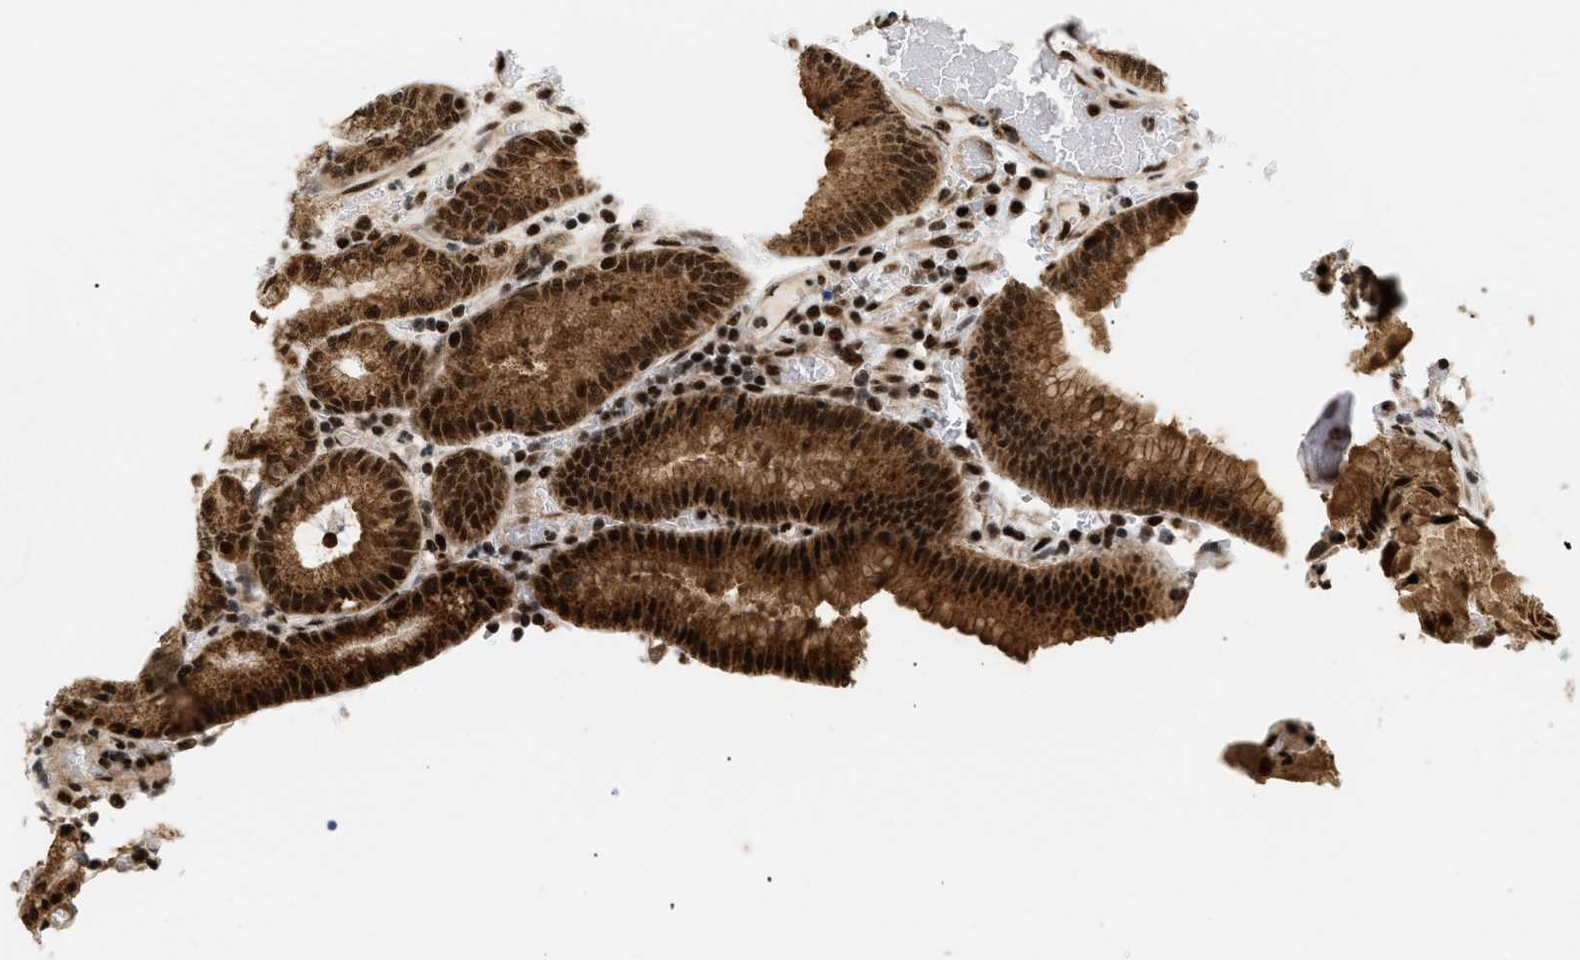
{"staining": {"intensity": "strong", "quantity": ">75%", "location": "cytoplasmic/membranous,nuclear"}, "tissue": "stomach", "cell_type": "Glandular cells", "image_type": "normal", "snomed": [{"axis": "morphology", "description": "Normal tissue, NOS"}, {"axis": "morphology", "description": "Carcinoid, malignant, NOS"}, {"axis": "topography", "description": "Stomach, upper"}], "caption": "A histopathology image of human stomach stained for a protein displays strong cytoplasmic/membranous,nuclear brown staining in glandular cells.", "gene": "RBM5", "patient": {"sex": "male", "age": 39}}